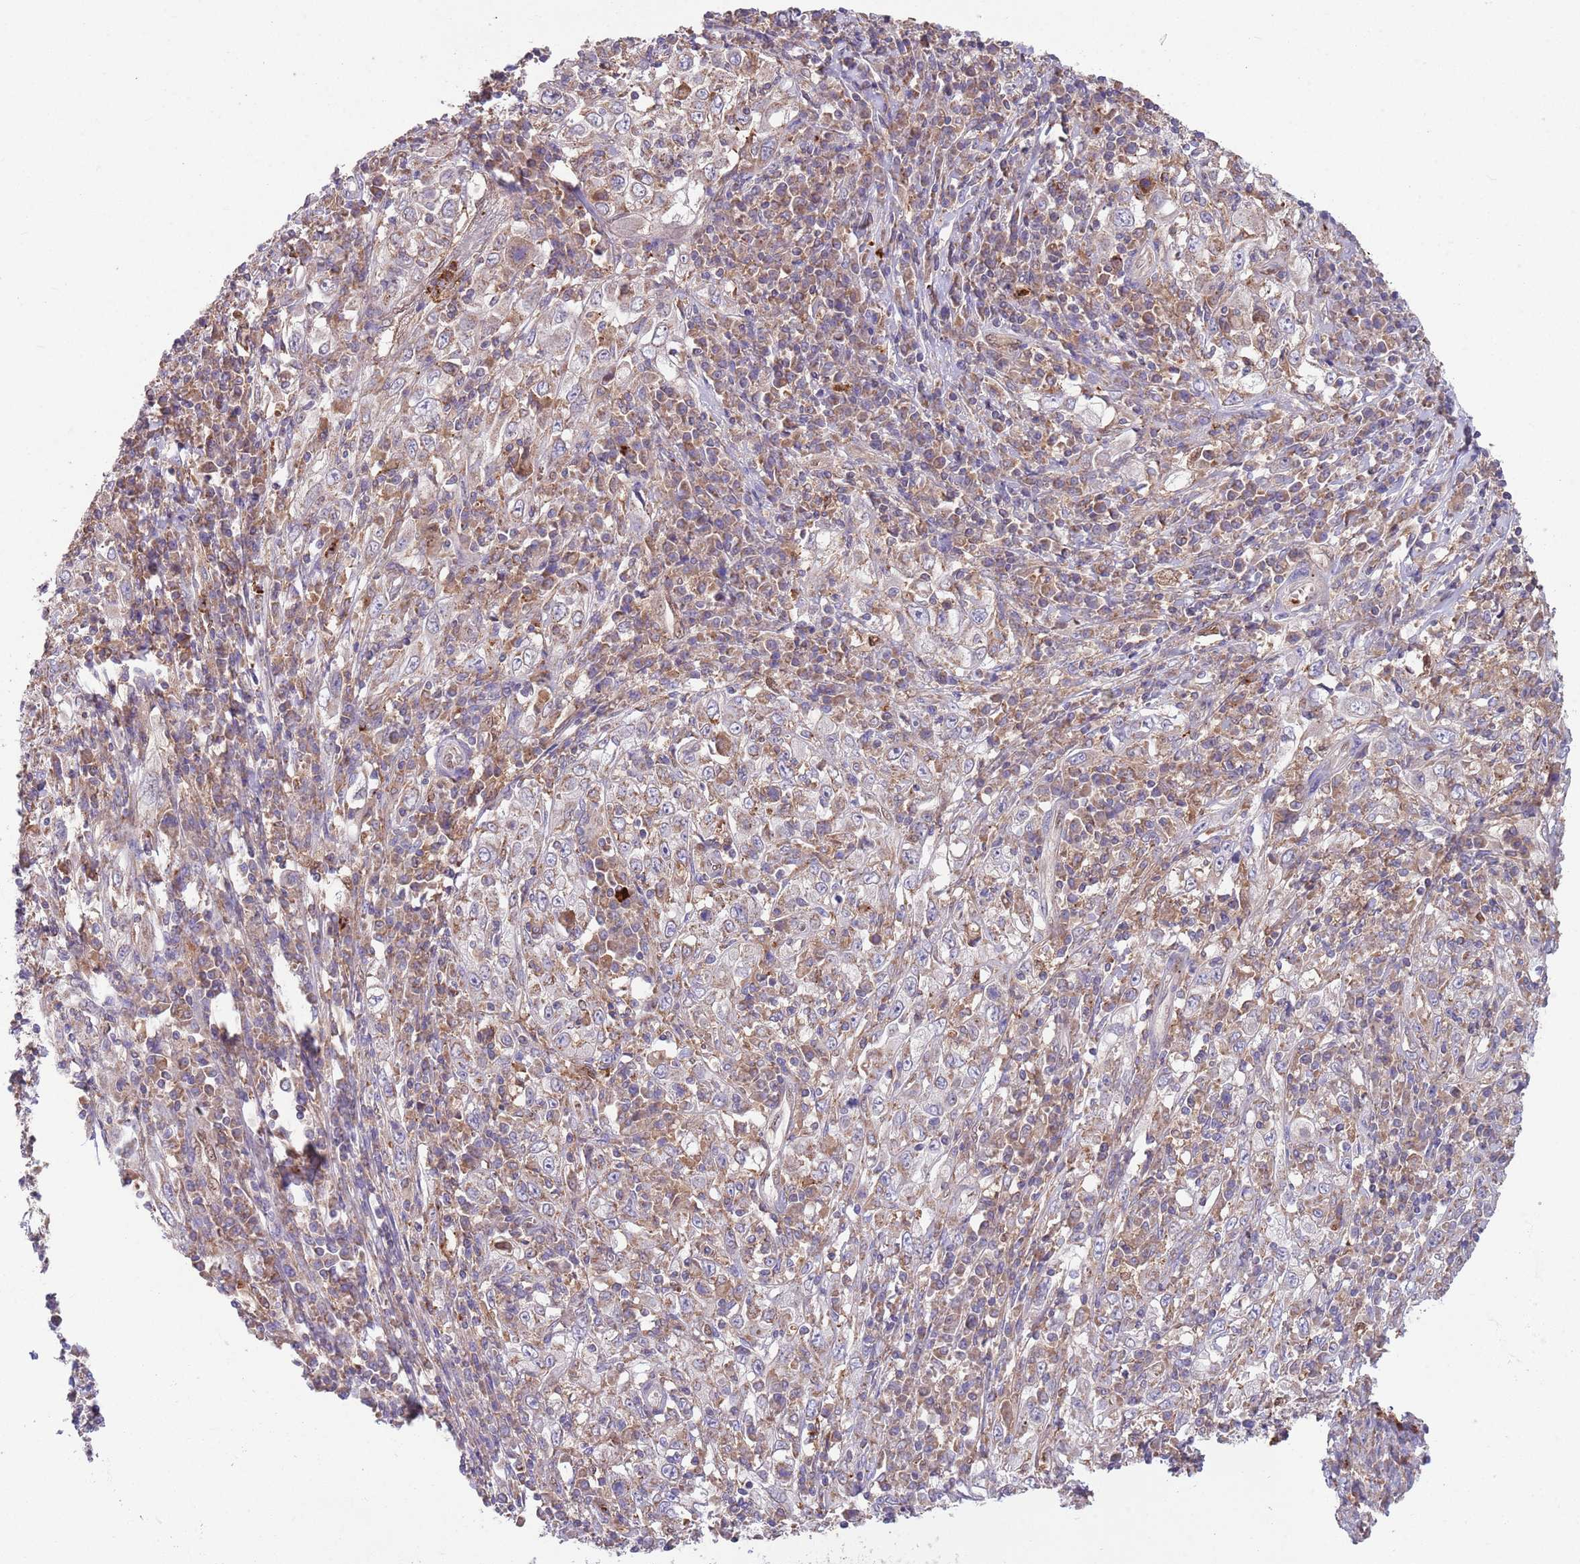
{"staining": {"intensity": "weak", "quantity": "25%-75%", "location": "cytoplasmic/membranous"}, "tissue": "cervical cancer", "cell_type": "Tumor cells", "image_type": "cancer", "snomed": [{"axis": "morphology", "description": "Squamous cell carcinoma, NOS"}, {"axis": "topography", "description": "Cervix"}], "caption": "High-magnification brightfield microscopy of cervical cancer (squamous cell carcinoma) stained with DAB (3,3'-diaminobenzidine) (brown) and counterstained with hematoxylin (blue). tumor cells exhibit weak cytoplasmic/membranous expression is appreciated in about25%-75% of cells.", "gene": "DDT", "patient": {"sex": "female", "age": 46}}